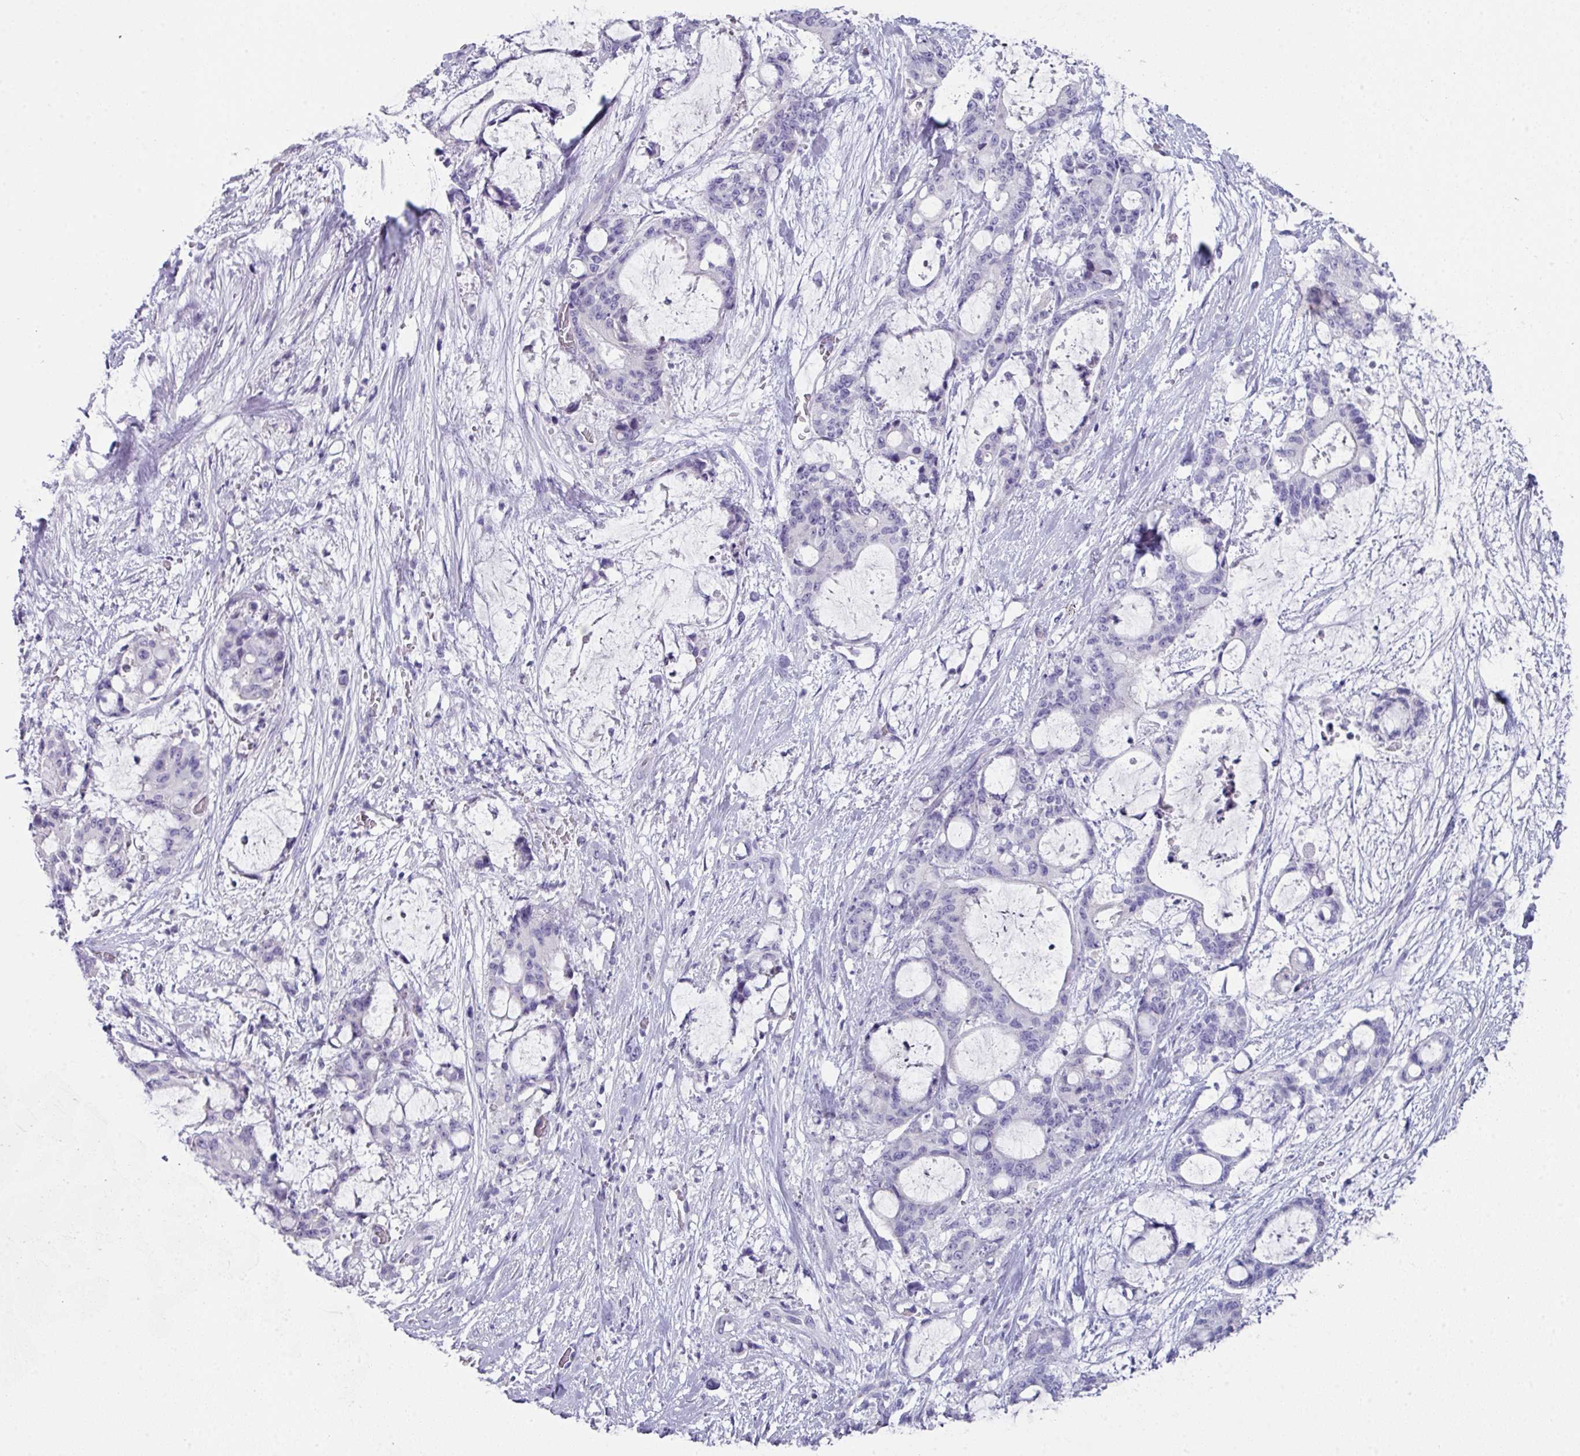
{"staining": {"intensity": "negative", "quantity": "none", "location": "none"}, "tissue": "liver cancer", "cell_type": "Tumor cells", "image_type": "cancer", "snomed": [{"axis": "morphology", "description": "Normal tissue, NOS"}, {"axis": "morphology", "description": "Cholangiocarcinoma"}, {"axis": "topography", "description": "Liver"}, {"axis": "topography", "description": "Peripheral nerve tissue"}], "caption": "IHC of human liver cancer displays no expression in tumor cells.", "gene": "DEFB115", "patient": {"sex": "female", "age": 73}}